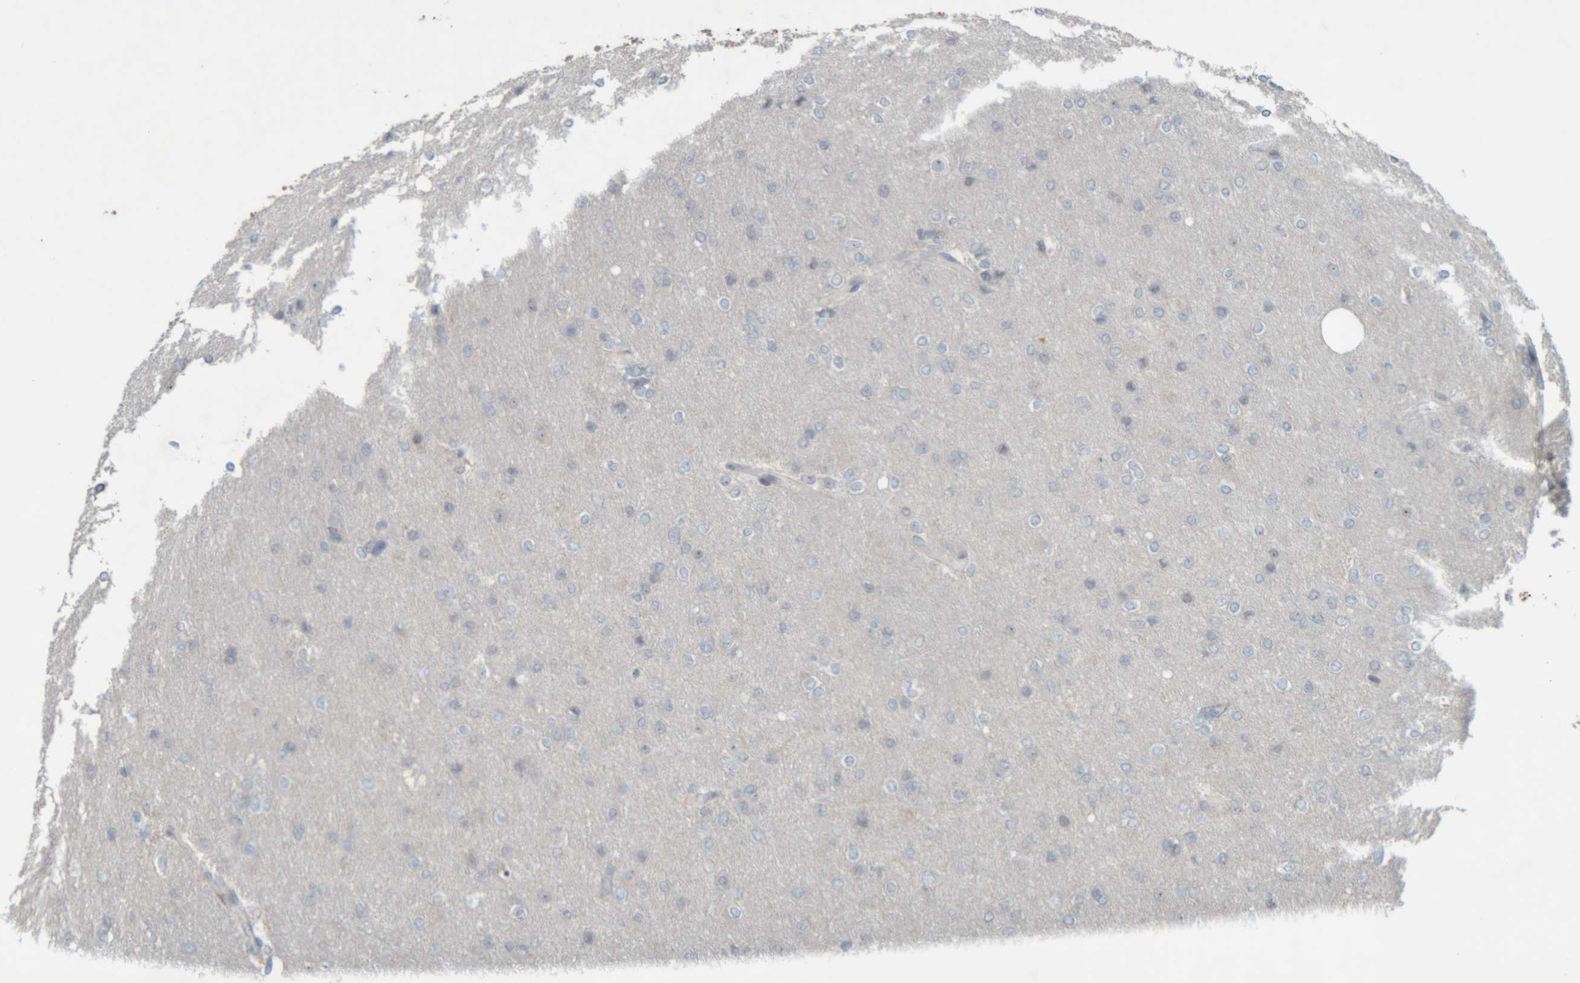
{"staining": {"intensity": "negative", "quantity": "none", "location": "none"}, "tissue": "glioma", "cell_type": "Tumor cells", "image_type": "cancer", "snomed": [{"axis": "morphology", "description": "Glioma, malignant, High grade"}, {"axis": "topography", "description": "Cerebral cortex"}], "caption": "Human glioma stained for a protein using immunohistochemistry demonstrates no staining in tumor cells.", "gene": "RPF1", "patient": {"sex": "female", "age": 36}}